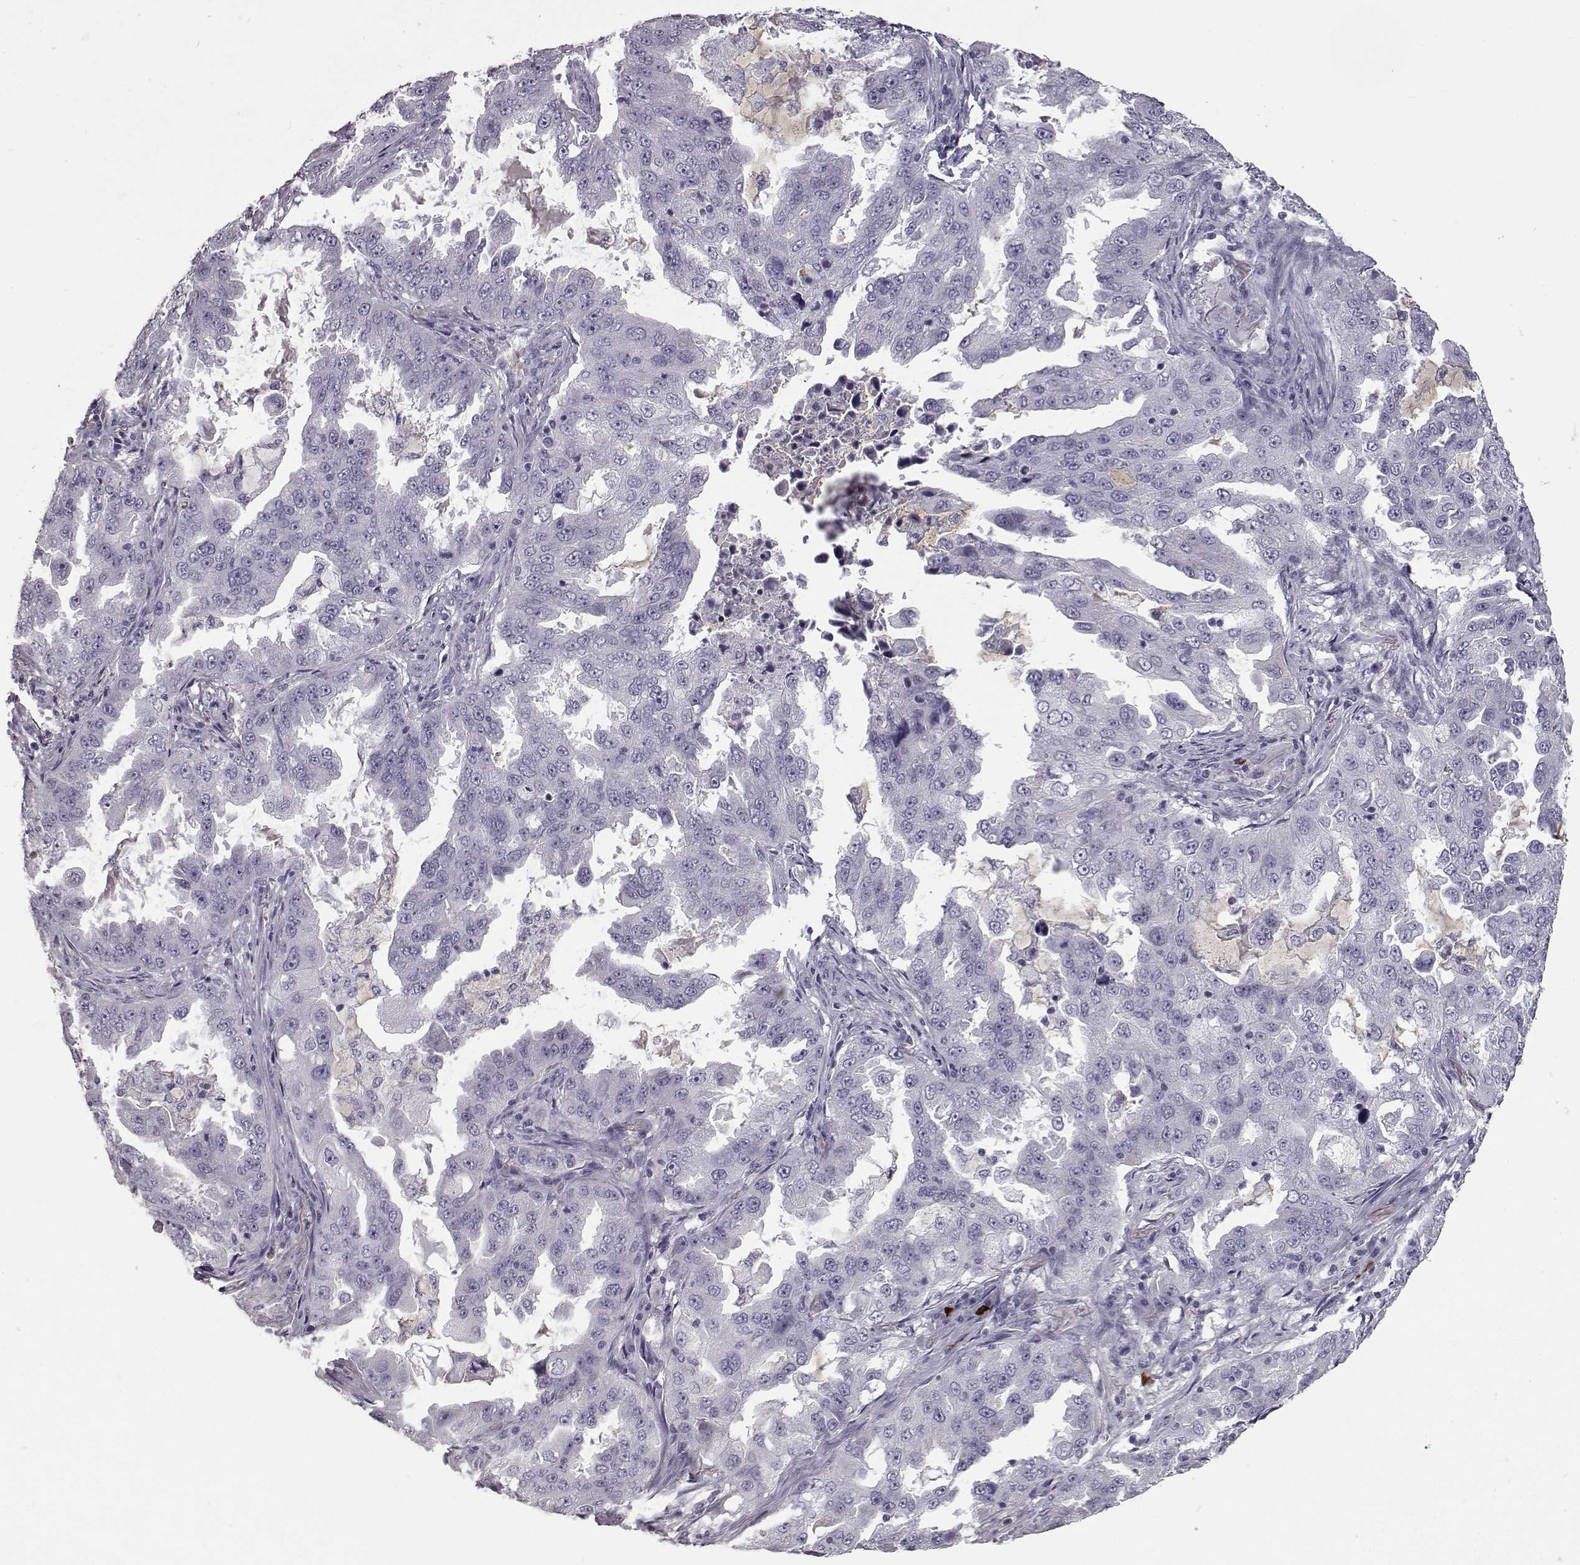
{"staining": {"intensity": "negative", "quantity": "none", "location": "none"}, "tissue": "lung cancer", "cell_type": "Tumor cells", "image_type": "cancer", "snomed": [{"axis": "morphology", "description": "Adenocarcinoma, NOS"}, {"axis": "topography", "description": "Lung"}], "caption": "Immunohistochemistry (IHC) of lung cancer shows no staining in tumor cells.", "gene": "CCL19", "patient": {"sex": "female", "age": 61}}